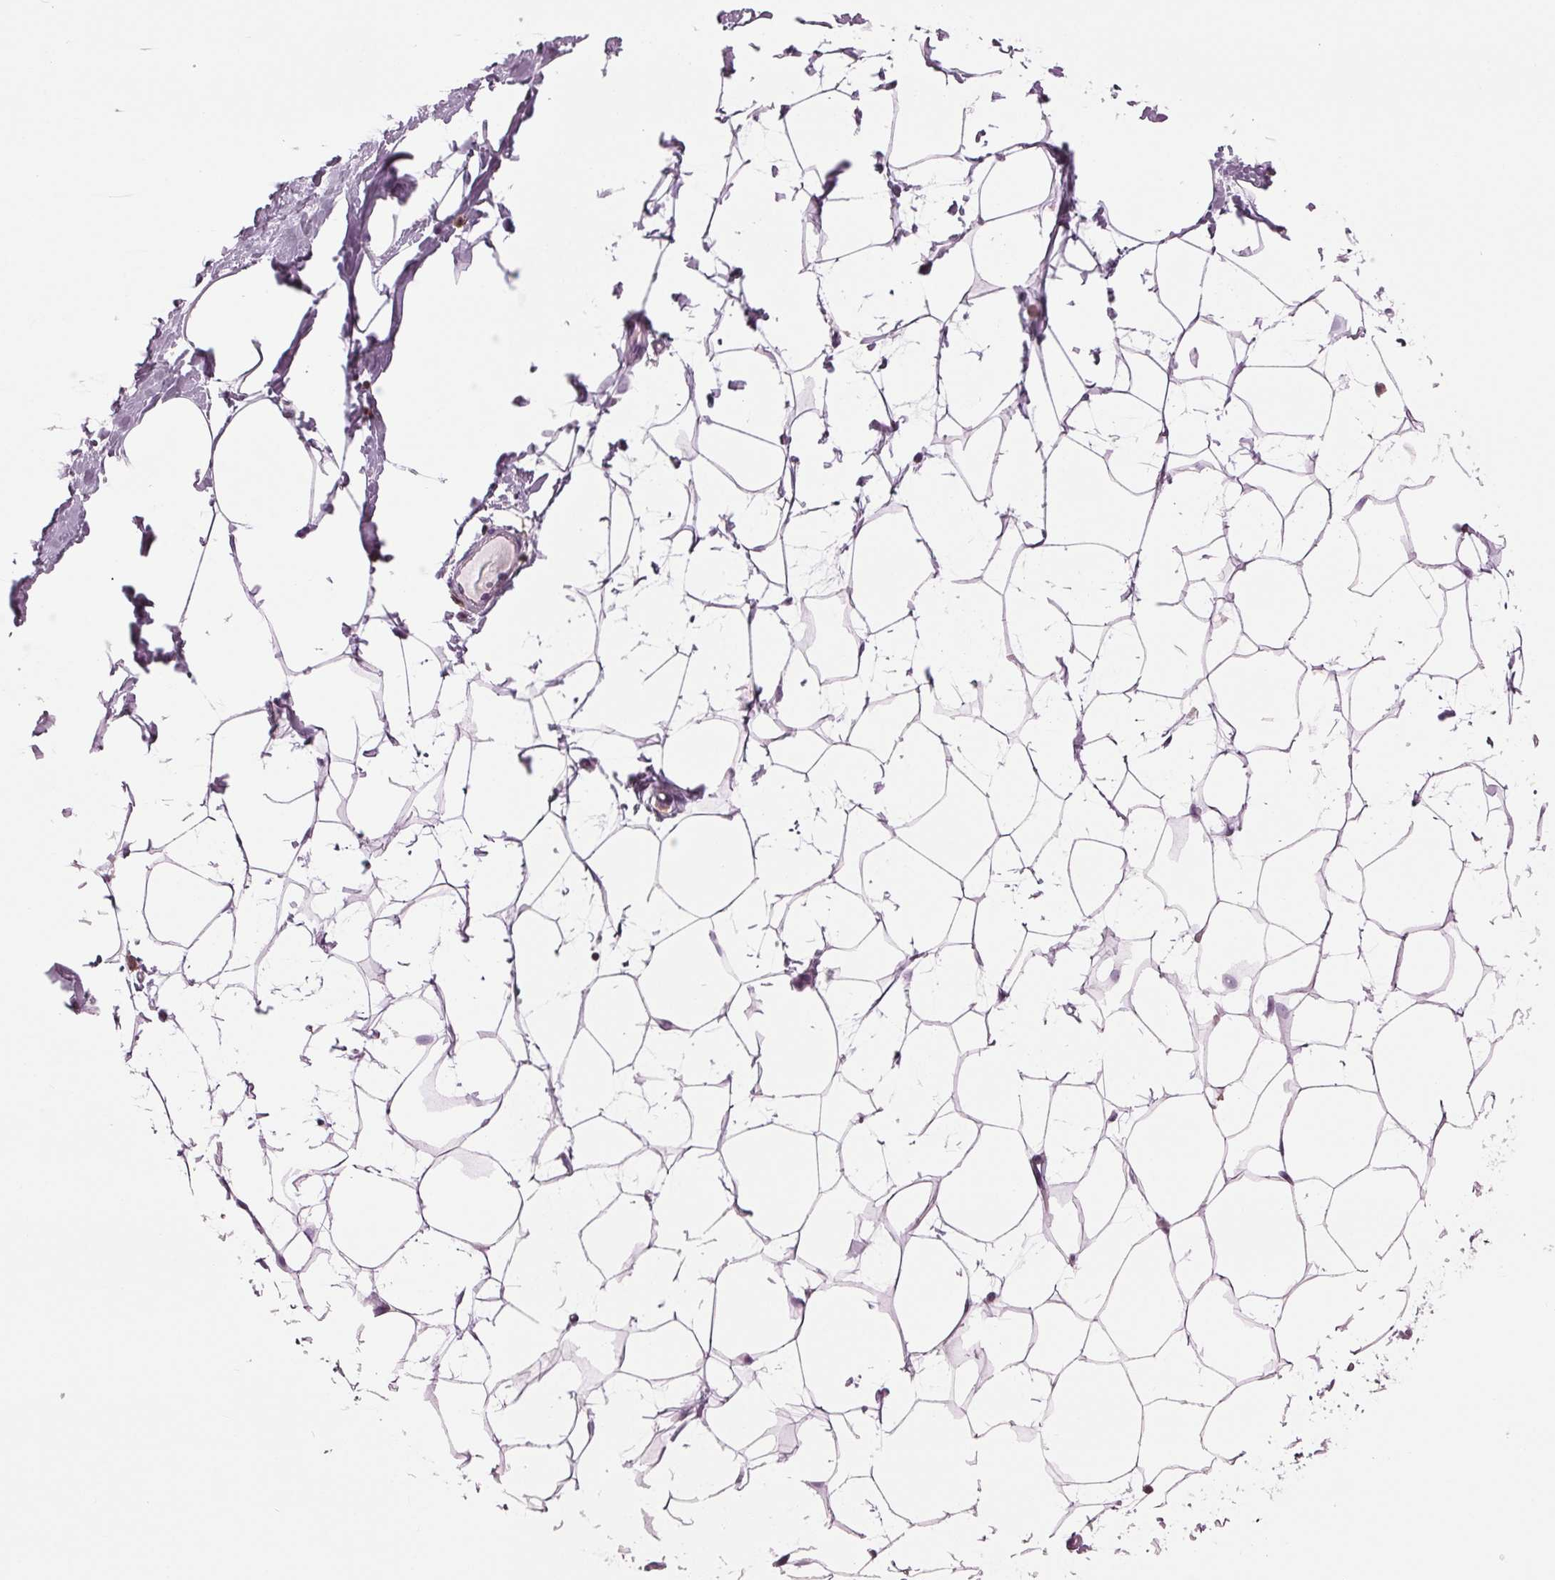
{"staining": {"intensity": "negative", "quantity": "none", "location": "none"}, "tissue": "breast", "cell_type": "Adipocytes", "image_type": "normal", "snomed": [{"axis": "morphology", "description": "Normal tissue, NOS"}, {"axis": "topography", "description": "Breast"}], "caption": "This is an immunohistochemistry (IHC) histopathology image of unremarkable breast. There is no staining in adipocytes.", "gene": "BTLA", "patient": {"sex": "female", "age": 27}}